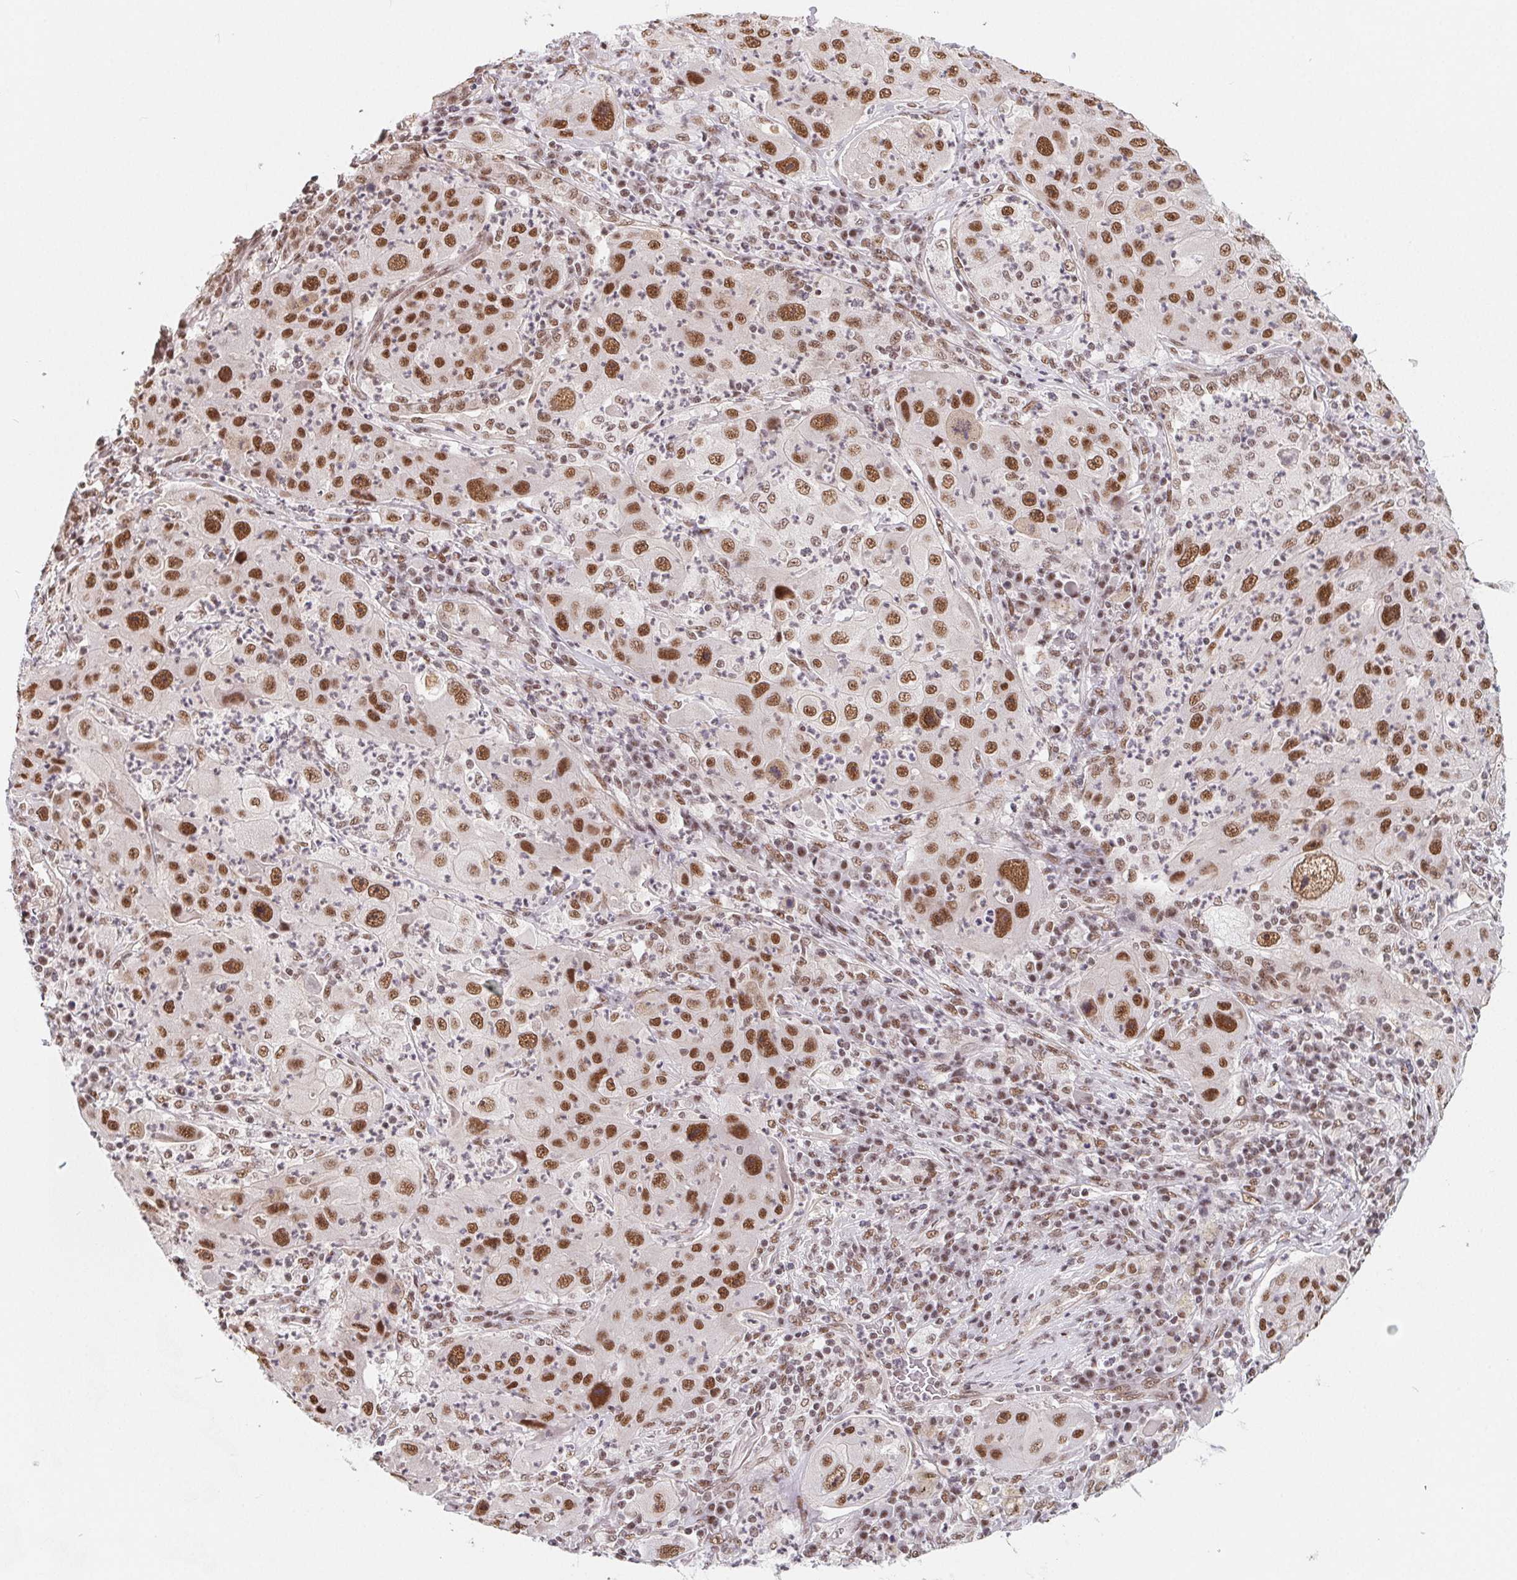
{"staining": {"intensity": "strong", "quantity": ">75%", "location": "nuclear"}, "tissue": "lung cancer", "cell_type": "Tumor cells", "image_type": "cancer", "snomed": [{"axis": "morphology", "description": "Squamous cell carcinoma, NOS"}, {"axis": "topography", "description": "Lung"}], "caption": "Immunohistochemical staining of human lung cancer (squamous cell carcinoma) shows strong nuclear protein expression in approximately >75% of tumor cells.", "gene": "TCERG1", "patient": {"sex": "female", "age": 59}}